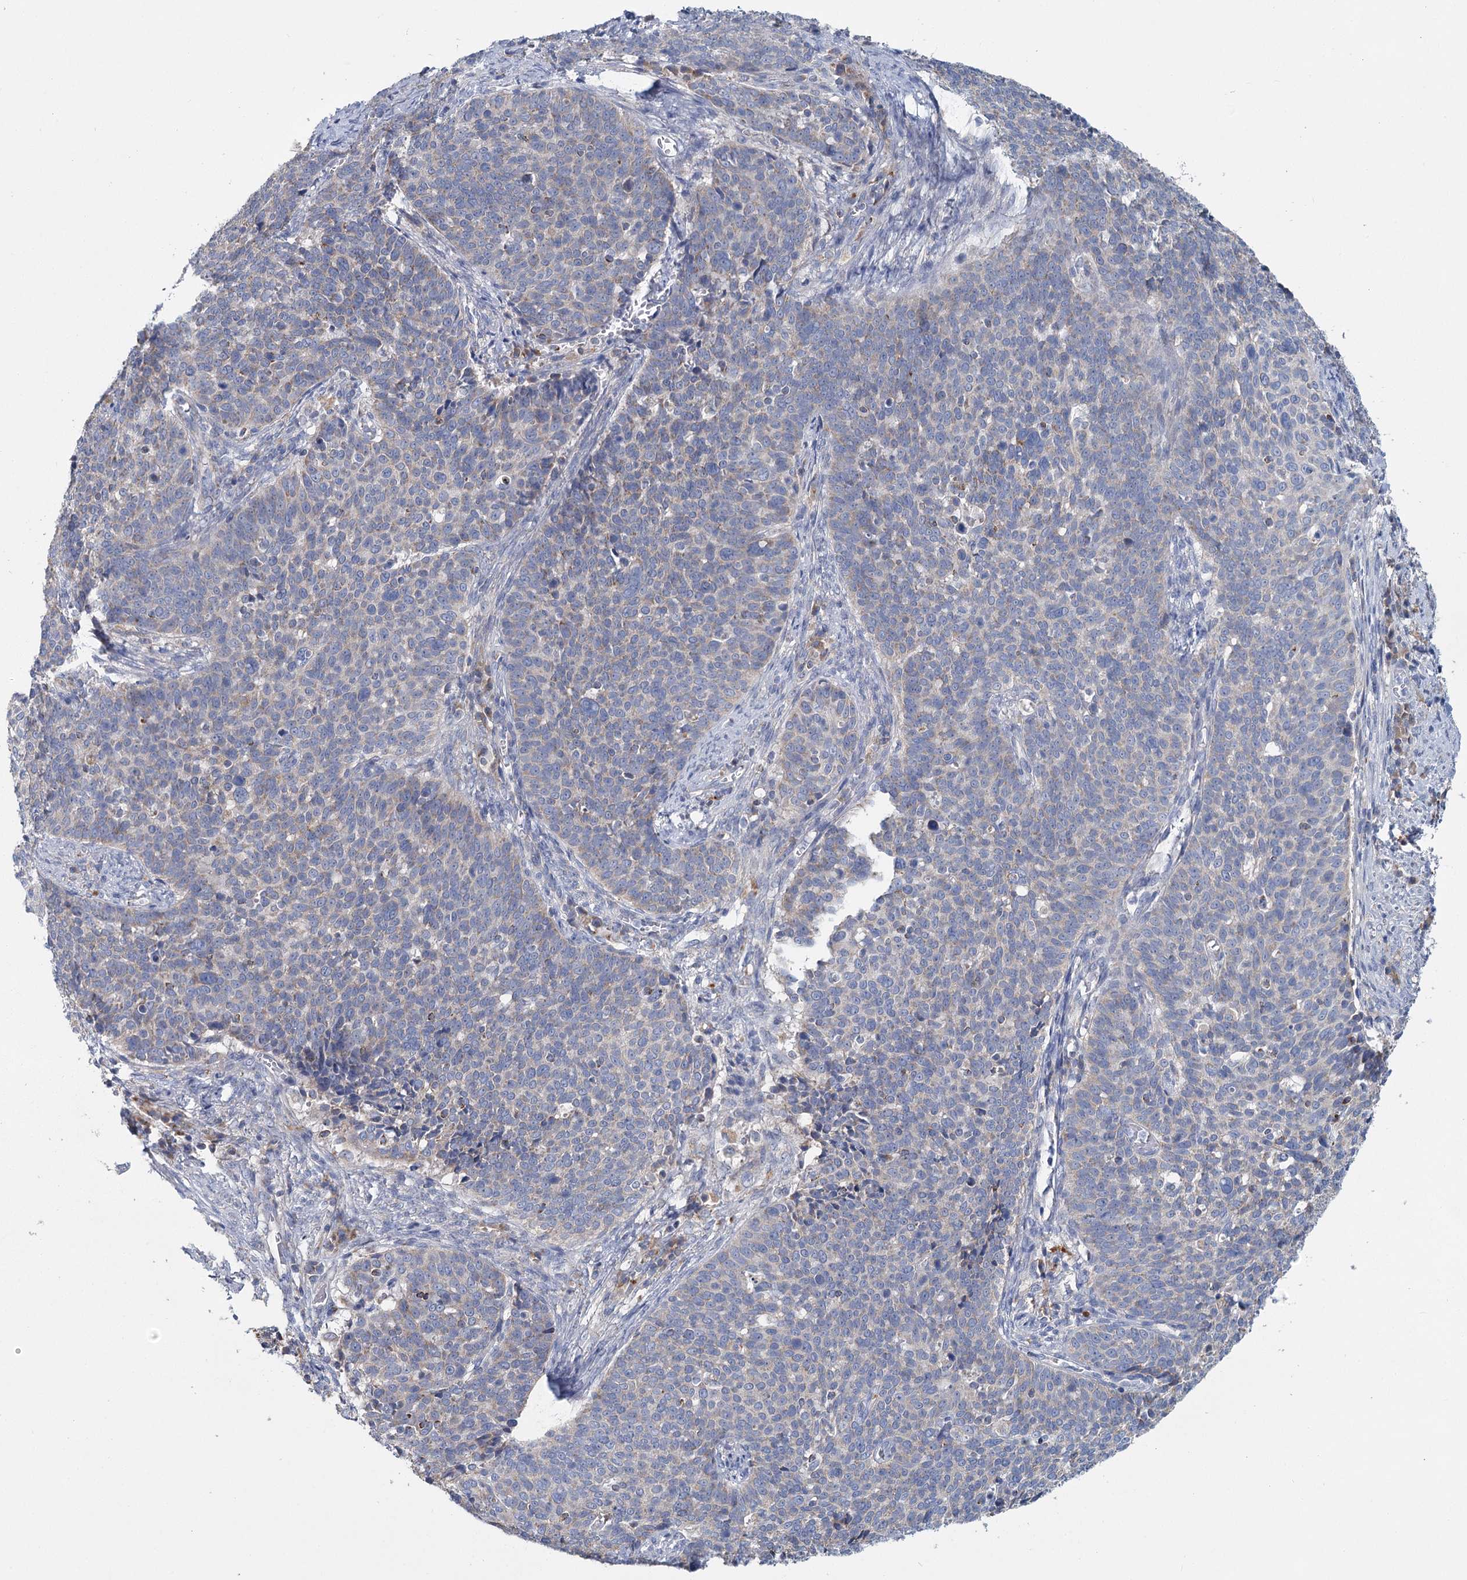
{"staining": {"intensity": "negative", "quantity": "none", "location": "none"}, "tissue": "cervical cancer", "cell_type": "Tumor cells", "image_type": "cancer", "snomed": [{"axis": "morphology", "description": "Squamous cell carcinoma, NOS"}, {"axis": "topography", "description": "Cervix"}], "caption": "A high-resolution micrograph shows immunohistochemistry staining of cervical cancer, which displays no significant staining in tumor cells.", "gene": "ANKRD16", "patient": {"sex": "female", "age": 39}}